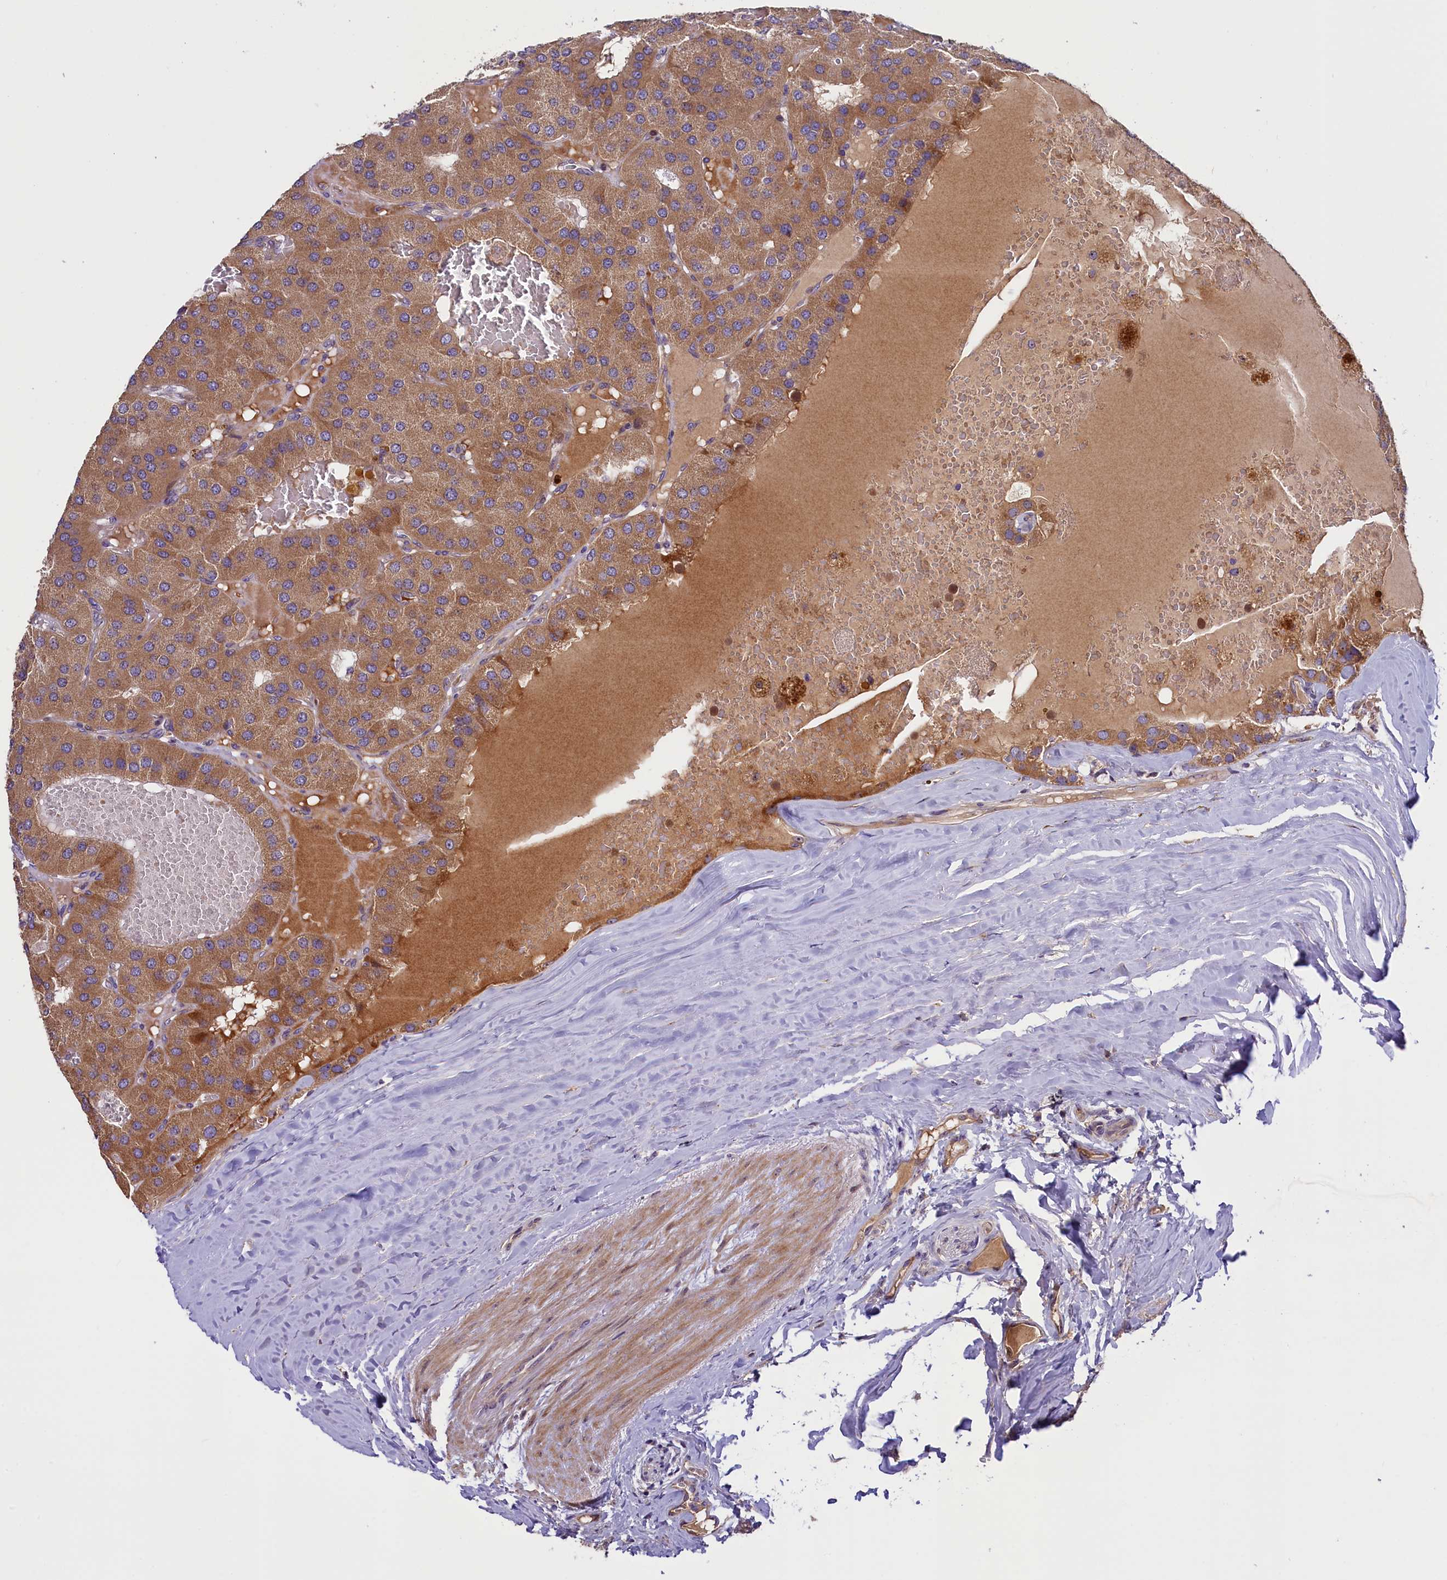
{"staining": {"intensity": "moderate", "quantity": ">75%", "location": "cytoplasmic/membranous"}, "tissue": "parathyroid gland", "cell_type": "Glandular cells", "image_type": "normal", "snomed": [{"axis": "morphology", "description": "Normal tissue, NOS"}, {"axis": "morphology", "description": "Adenoma, NOS"}, {"axis": "topography", "description": "Parathyroid gland"}], "caption": "A histopathology image showing moderate cytoplasmic/membranous positivity in about >75% of glandular cells in unremarkable parathyroid gland, as visualized by brown immunohistochemical staining.", "gene": "FRY", "patient": {"sex": "female", "age": 86}}